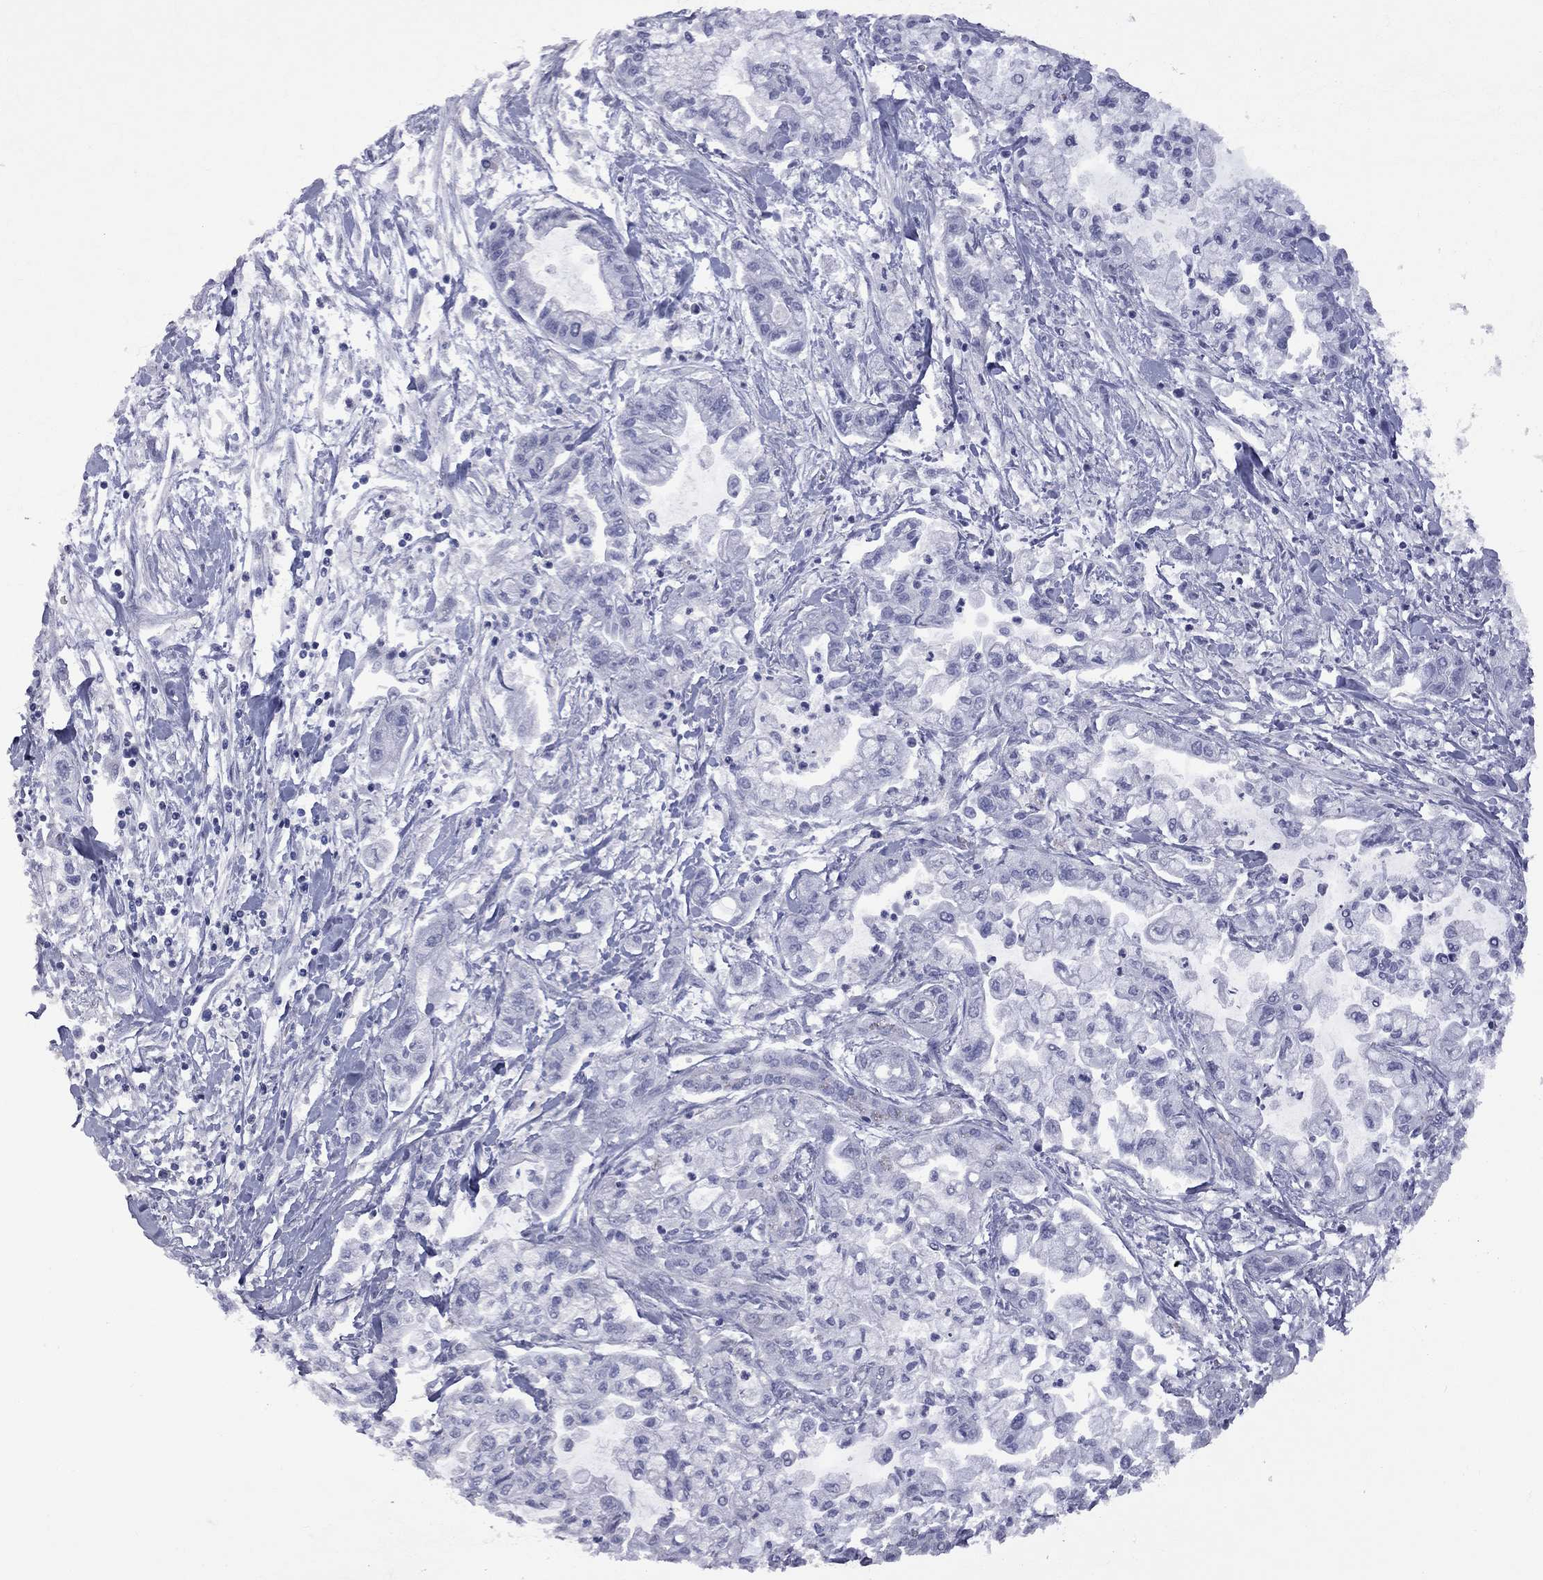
{"staining": {"intensity": "negative", "quantity": "none", "location": "none"}, "tissue": "pancreatic cancer", "cell_type": "Tumor cells", "image_type": "cancer", "snomed": [{"axis": "morphology", "description": "Adenocarcinoma, NOS"}, {"axis": "topography", "description": "Pancreas"}], "caption": "High power microscopy image of an immunohistochemistry photomicrograph of adenocarcinoma (pancreatic), revealing no significant positivity in tumor cells.", "gene": "GSG1L", "patient": {"sex": "male", "age": 54}}